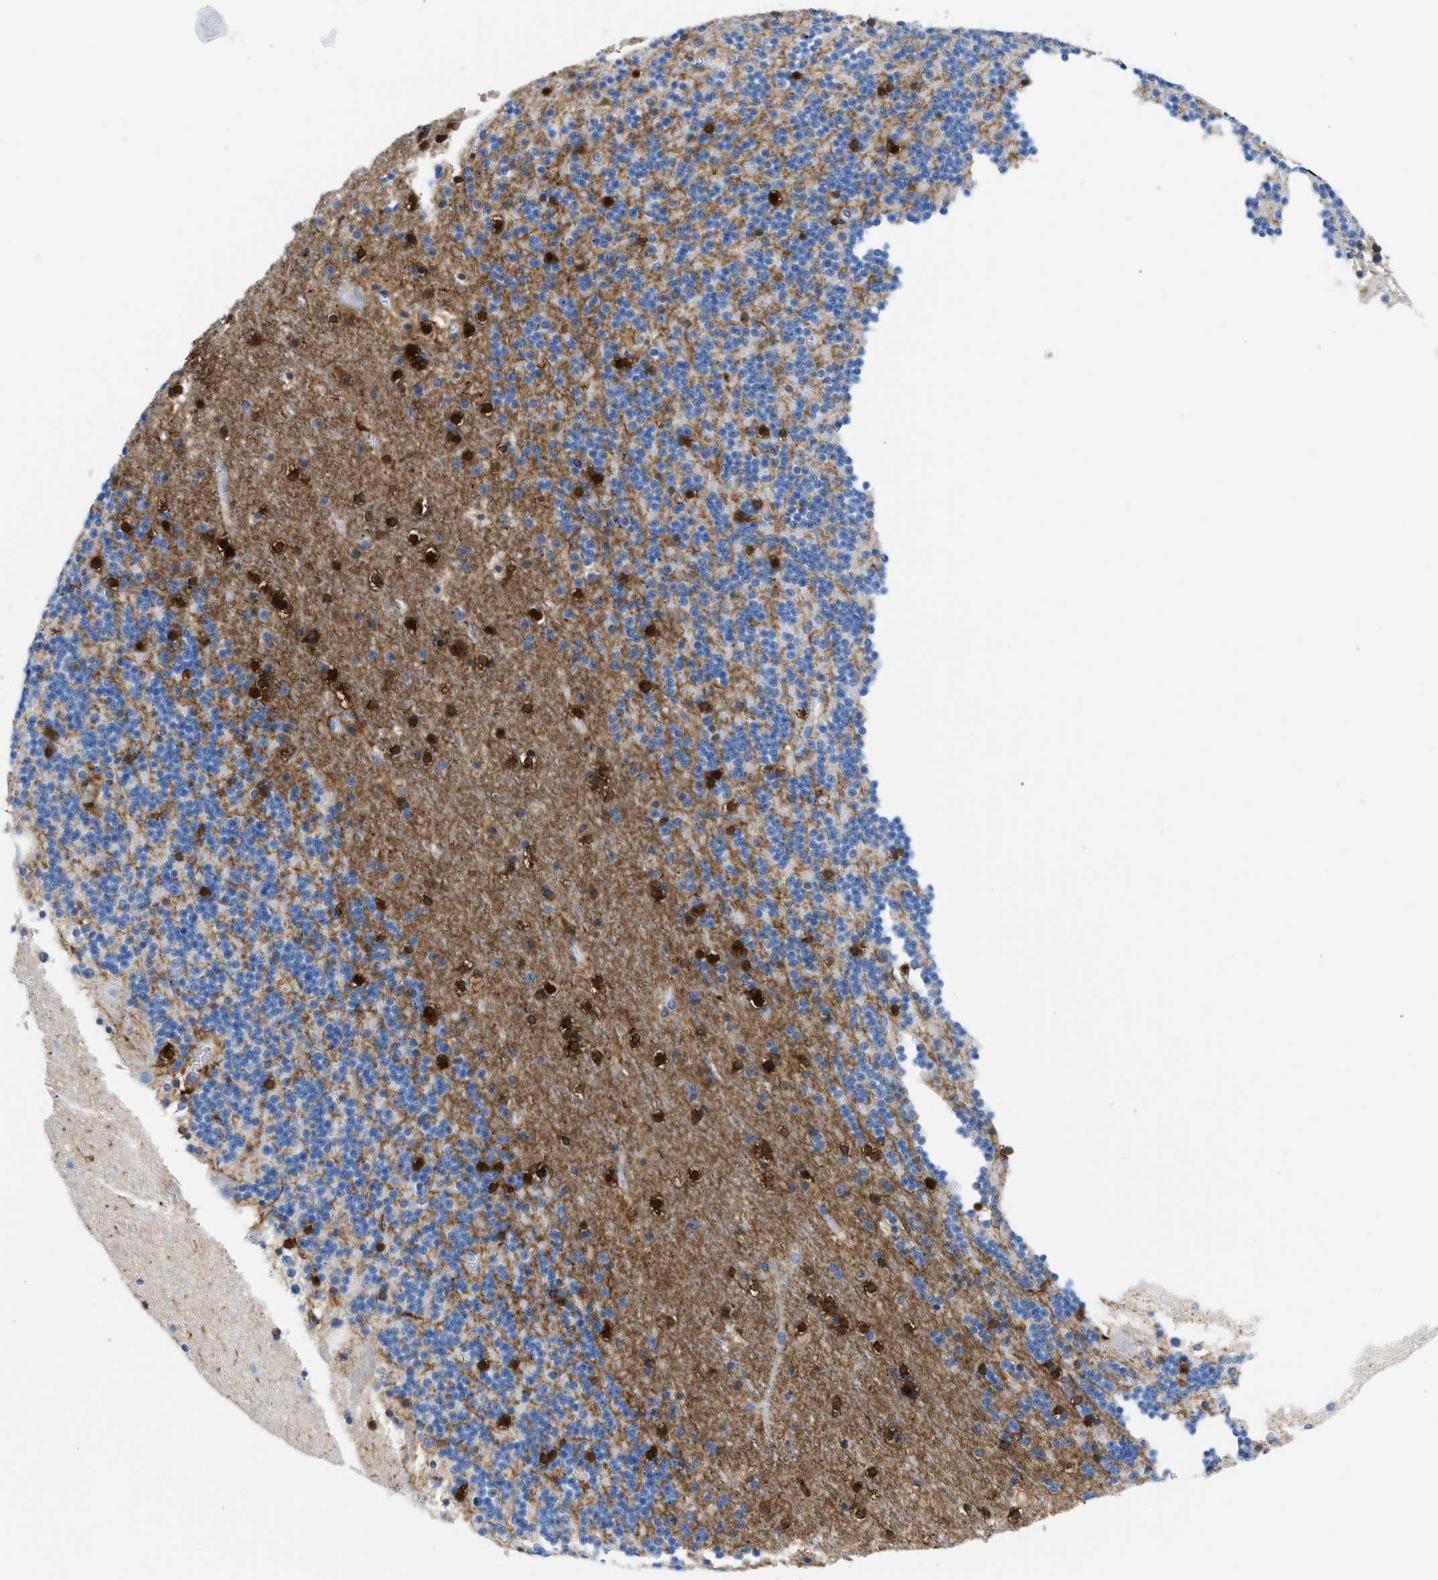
{"staining": {"intensity": "strong", "quantity": "<25%", "location": "cytoplasmic/membranous,nuclear"}, "tissue": "cerebellum", "cell_type": "Cells in granular layer", "image_type": "normal", "snomed": [{"axis": "morphology", "description": "Normal tissue, NOS"}, {"axis": "topography", "description": "Cerebellum"}], "caption": "IHC (DAB) staining of normal cerebellum shows strong cytoplasmic/membranous,nuclear protein expression in approximately <25% of cells in granular layer.", "gene": "GSN", "patient": {"sex": "male", "age": 45}}